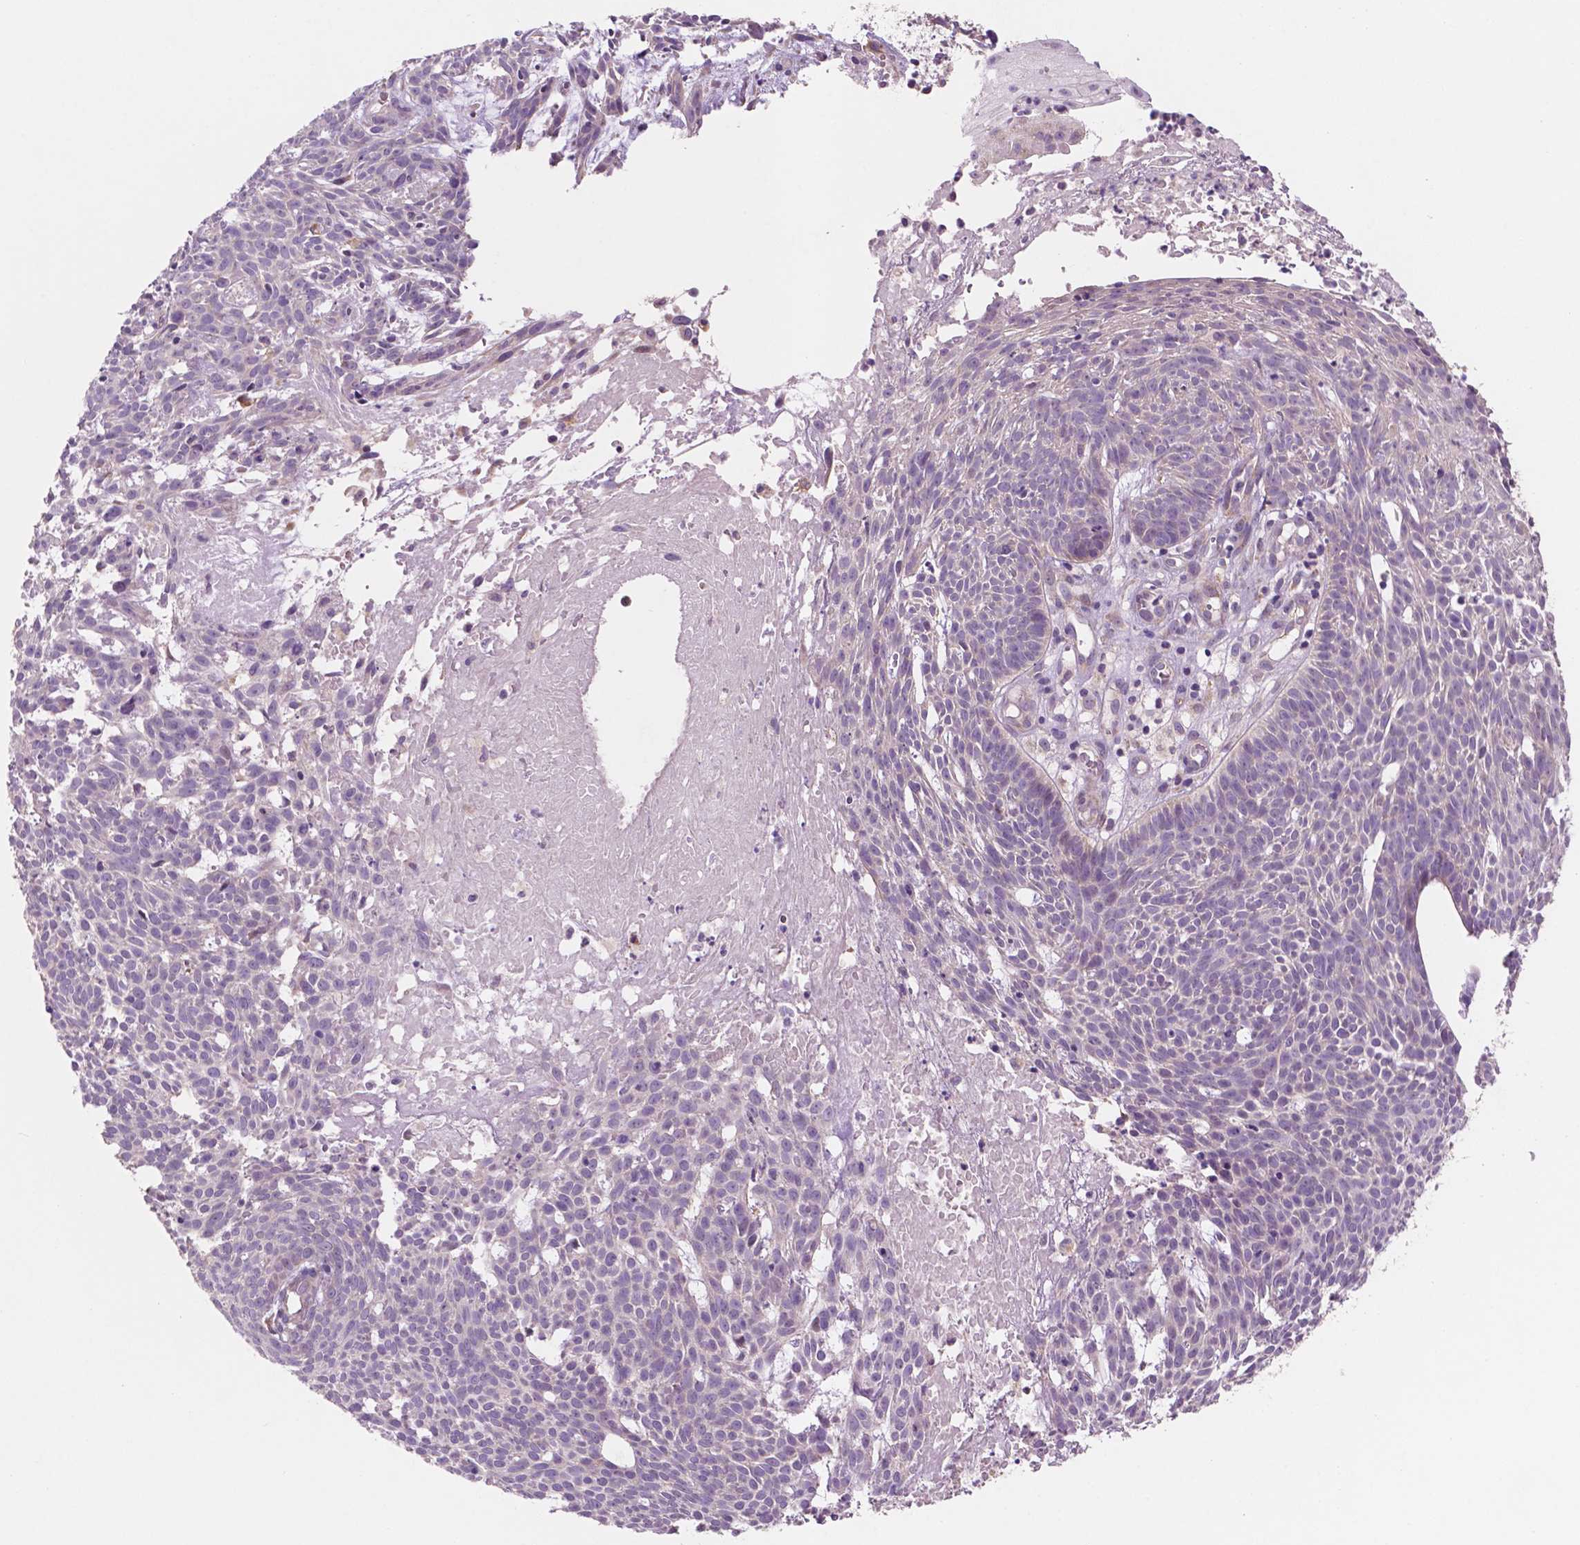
{"staining": {"intensity": "negative", "quantity": "none", "location": "none"}, "tissue": "skin cancer", "cell_type": "Tumor cells", "image_type": "cancer", "snomed": [{"axis": "morphology", "description": "Basal cell carcinoma"}, {"axis": "topography", "description": "Skin"}], "caption": "Immunohistochemistry (IHC) histopathology image of basal cell carcinoma (skin) stained for a protein (brown), which exhibits no expression in tumor cells. (DAB immunohistochemistry visualized using brightfield microscopy, high magnification).", "gene": "LRP1B", "patient": {"sex": "male", "age": 59}}